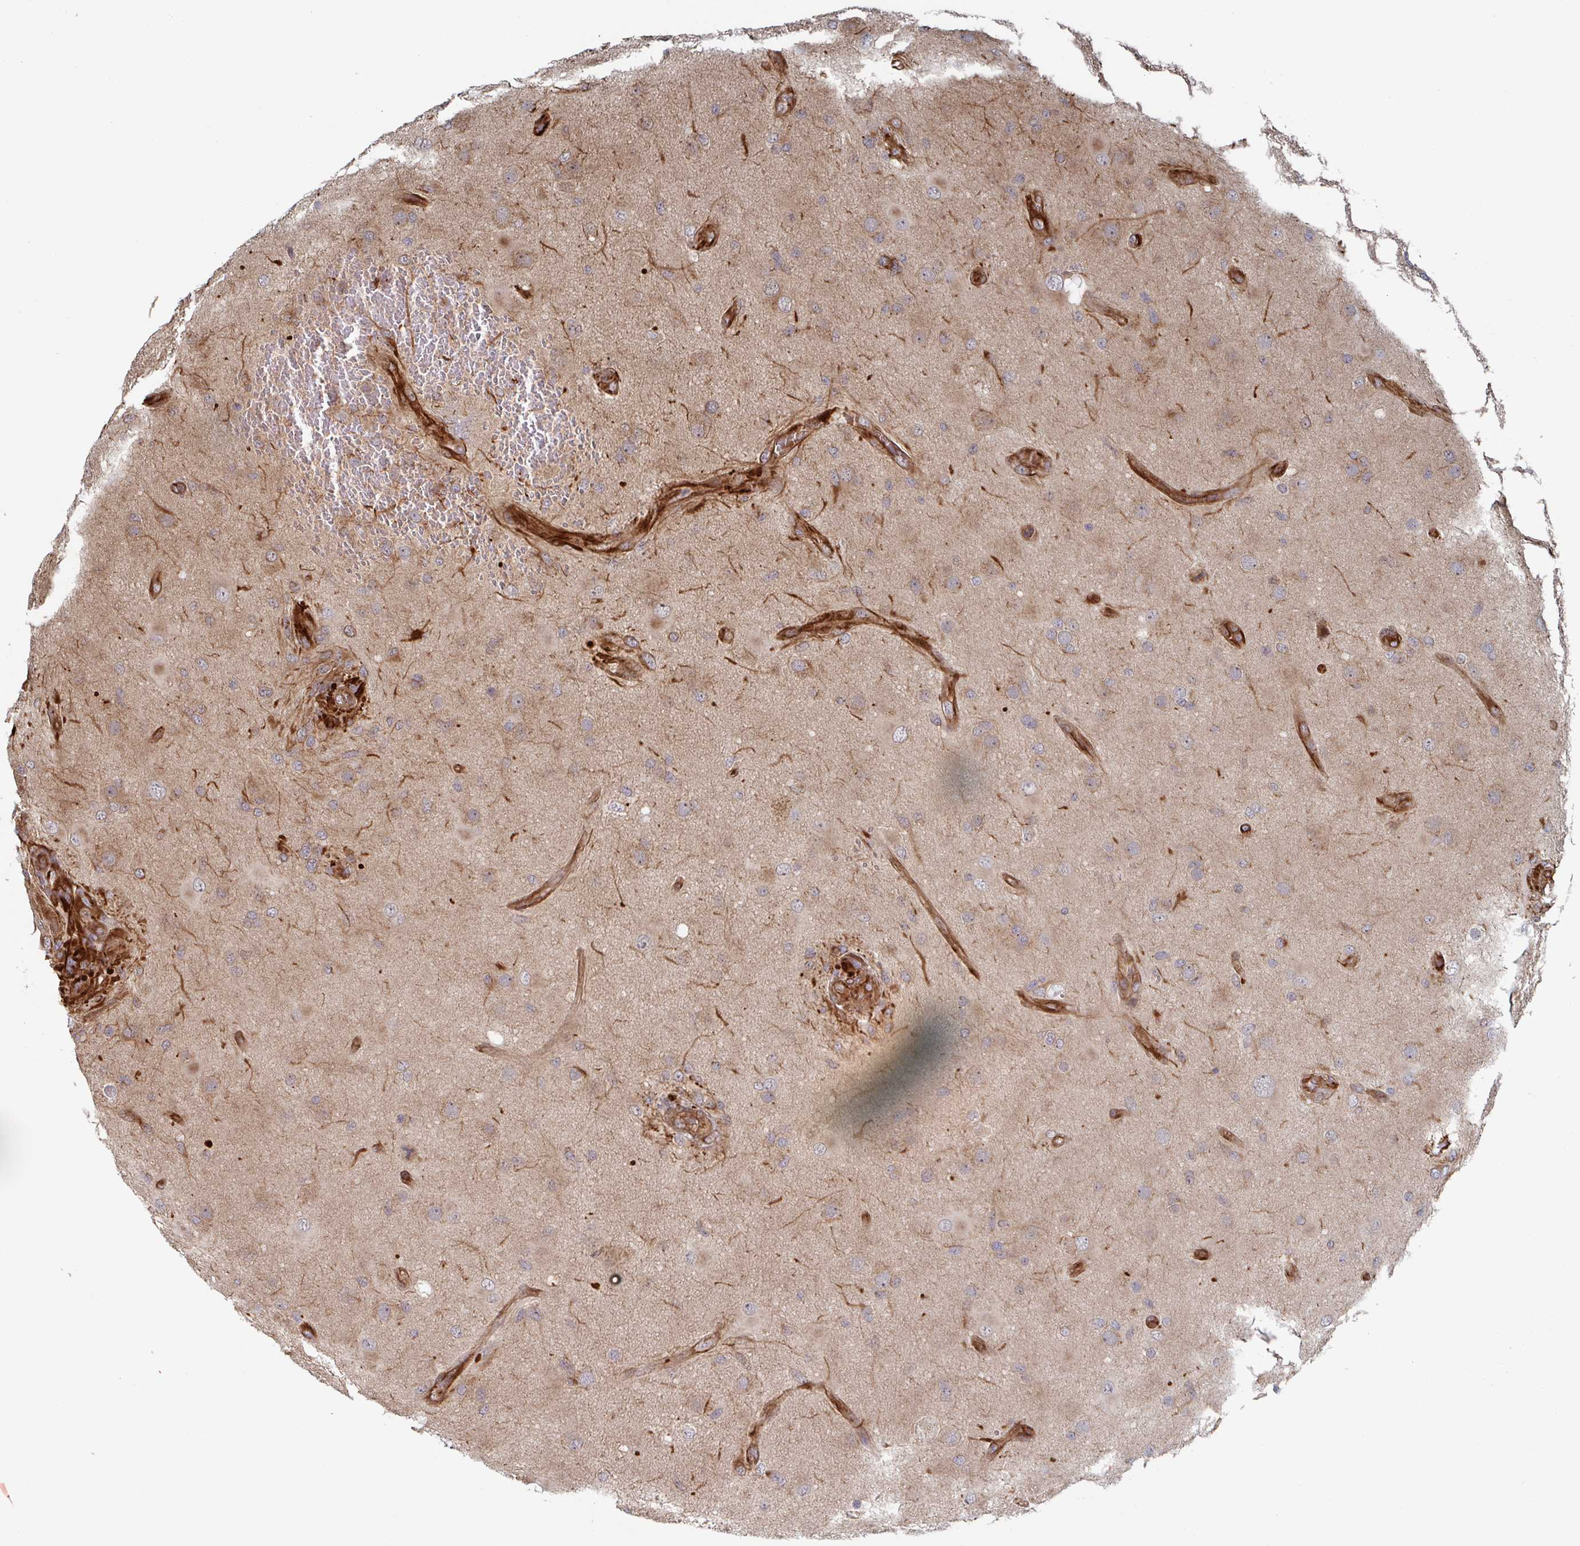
{"staining": {"intensity": "weak", "quantity": ">75%", "location": "cytoplasmic/membranous"}, "tissue": "glioma", "cell_type": "Tumor cells", "image_type": "cancer", "snomed": [{"axis": "morphology", "description": "Glioma, malignant, High grade"}, {"axis": "topography", "description": "Brain"}], "caption": "The immunohistochemical stain shows weak cytoplasmic/membranous expression in tumor cells of glioma tissue.", "gene": "DVL3", "patient": {"sex": "male", "age": 53}}